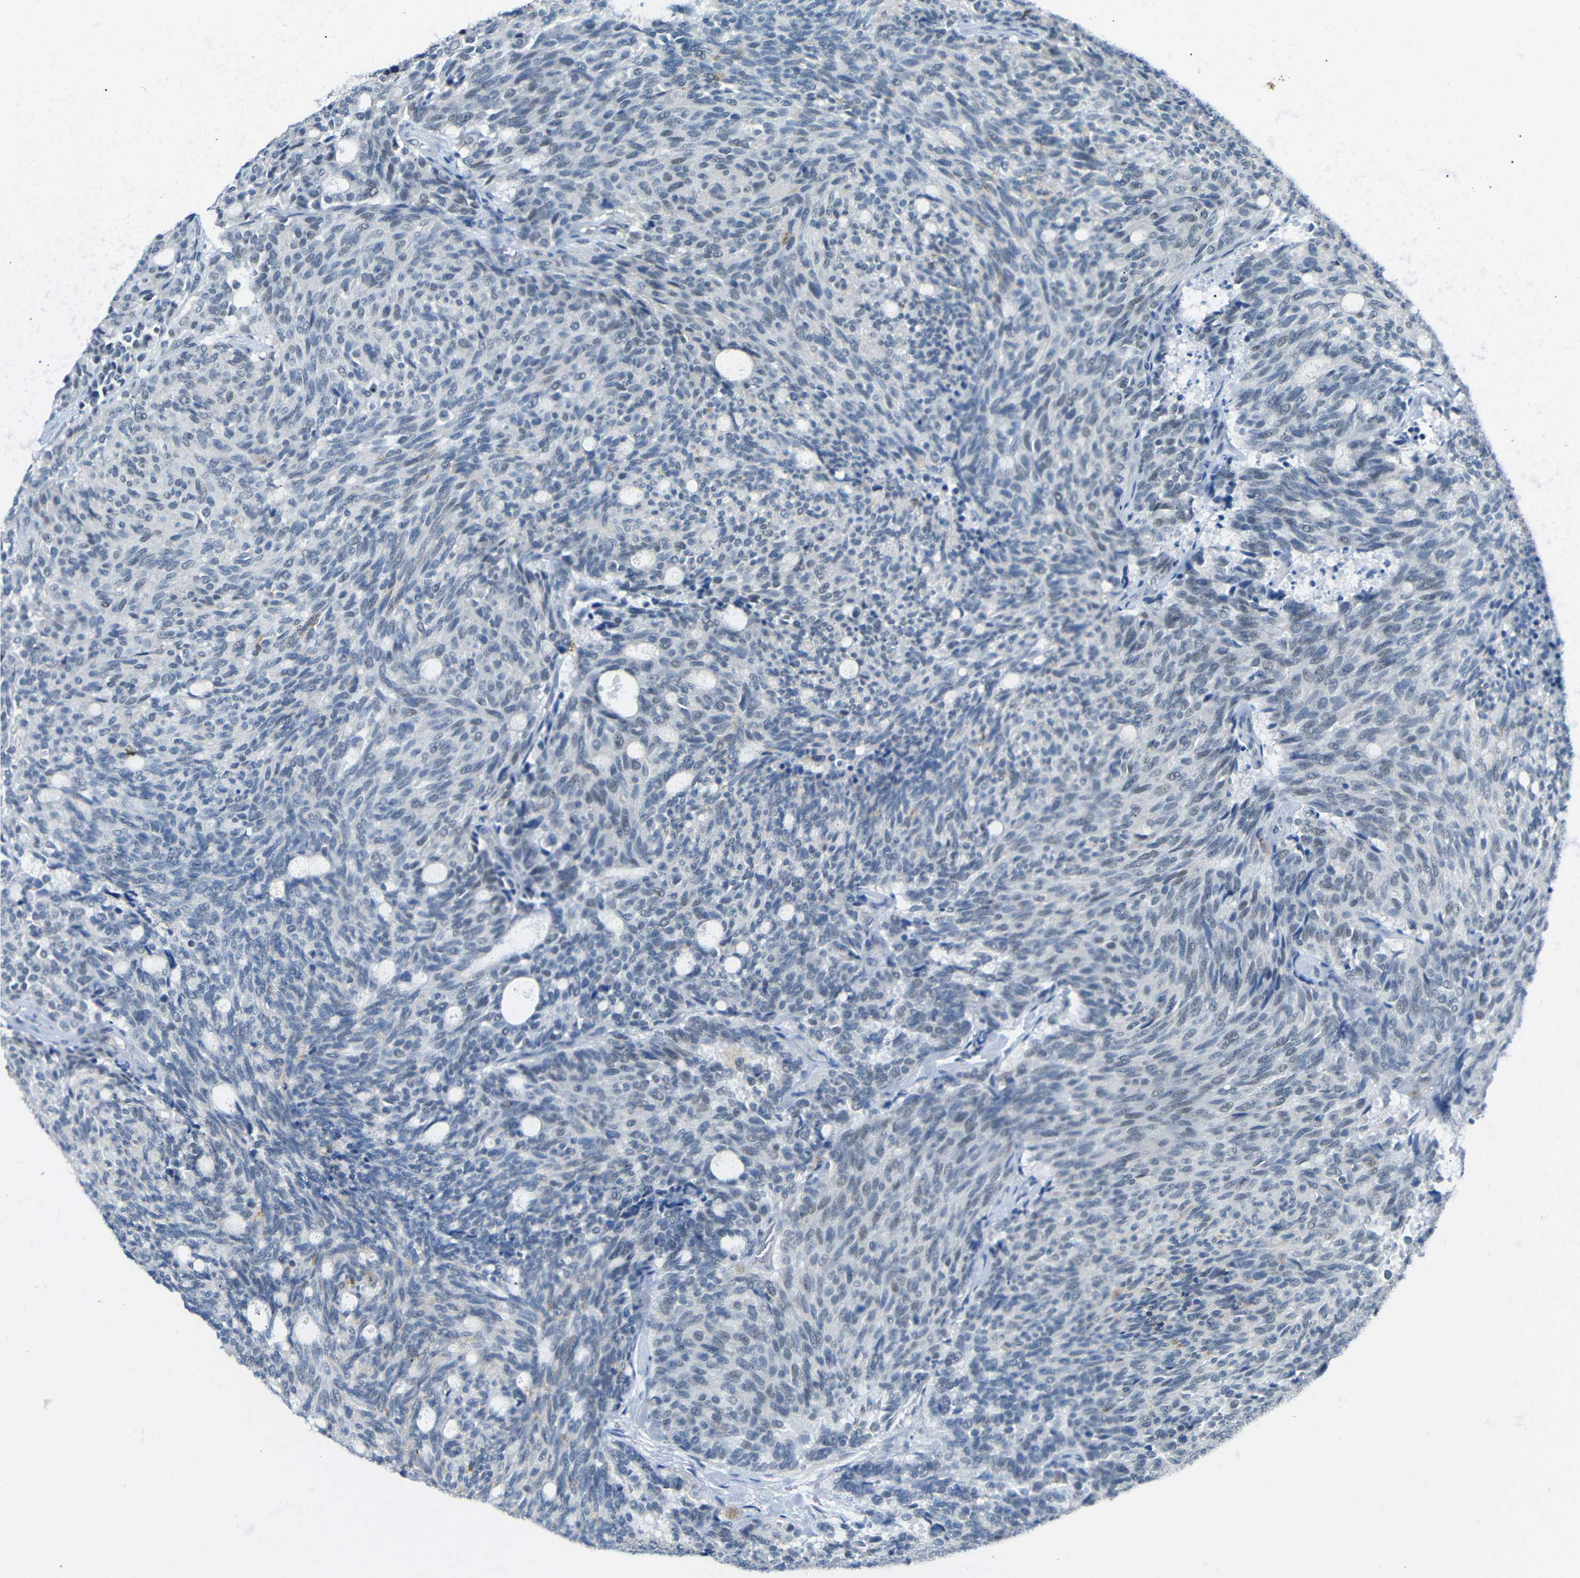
{"staining": {"intensity": "negative", "quantity": "none", "location": "none"}, "tissue": "carcinoid", "cell_type": "Tumor cells", "image_type": "cancer", "snomed": [{"axis": "morphology", "description": "Carcinoid, malignant, NOS"}, {"axis": "topography", "description": "Pancreas"}], "caption": "High power microscopy micrograph of an immunohistochemistry (IHC) micrograph of carcinoid, revealing no significant staining in tumor cells.", "gene": "GPR158", "patient": {"sex": "female", "age": 54}}